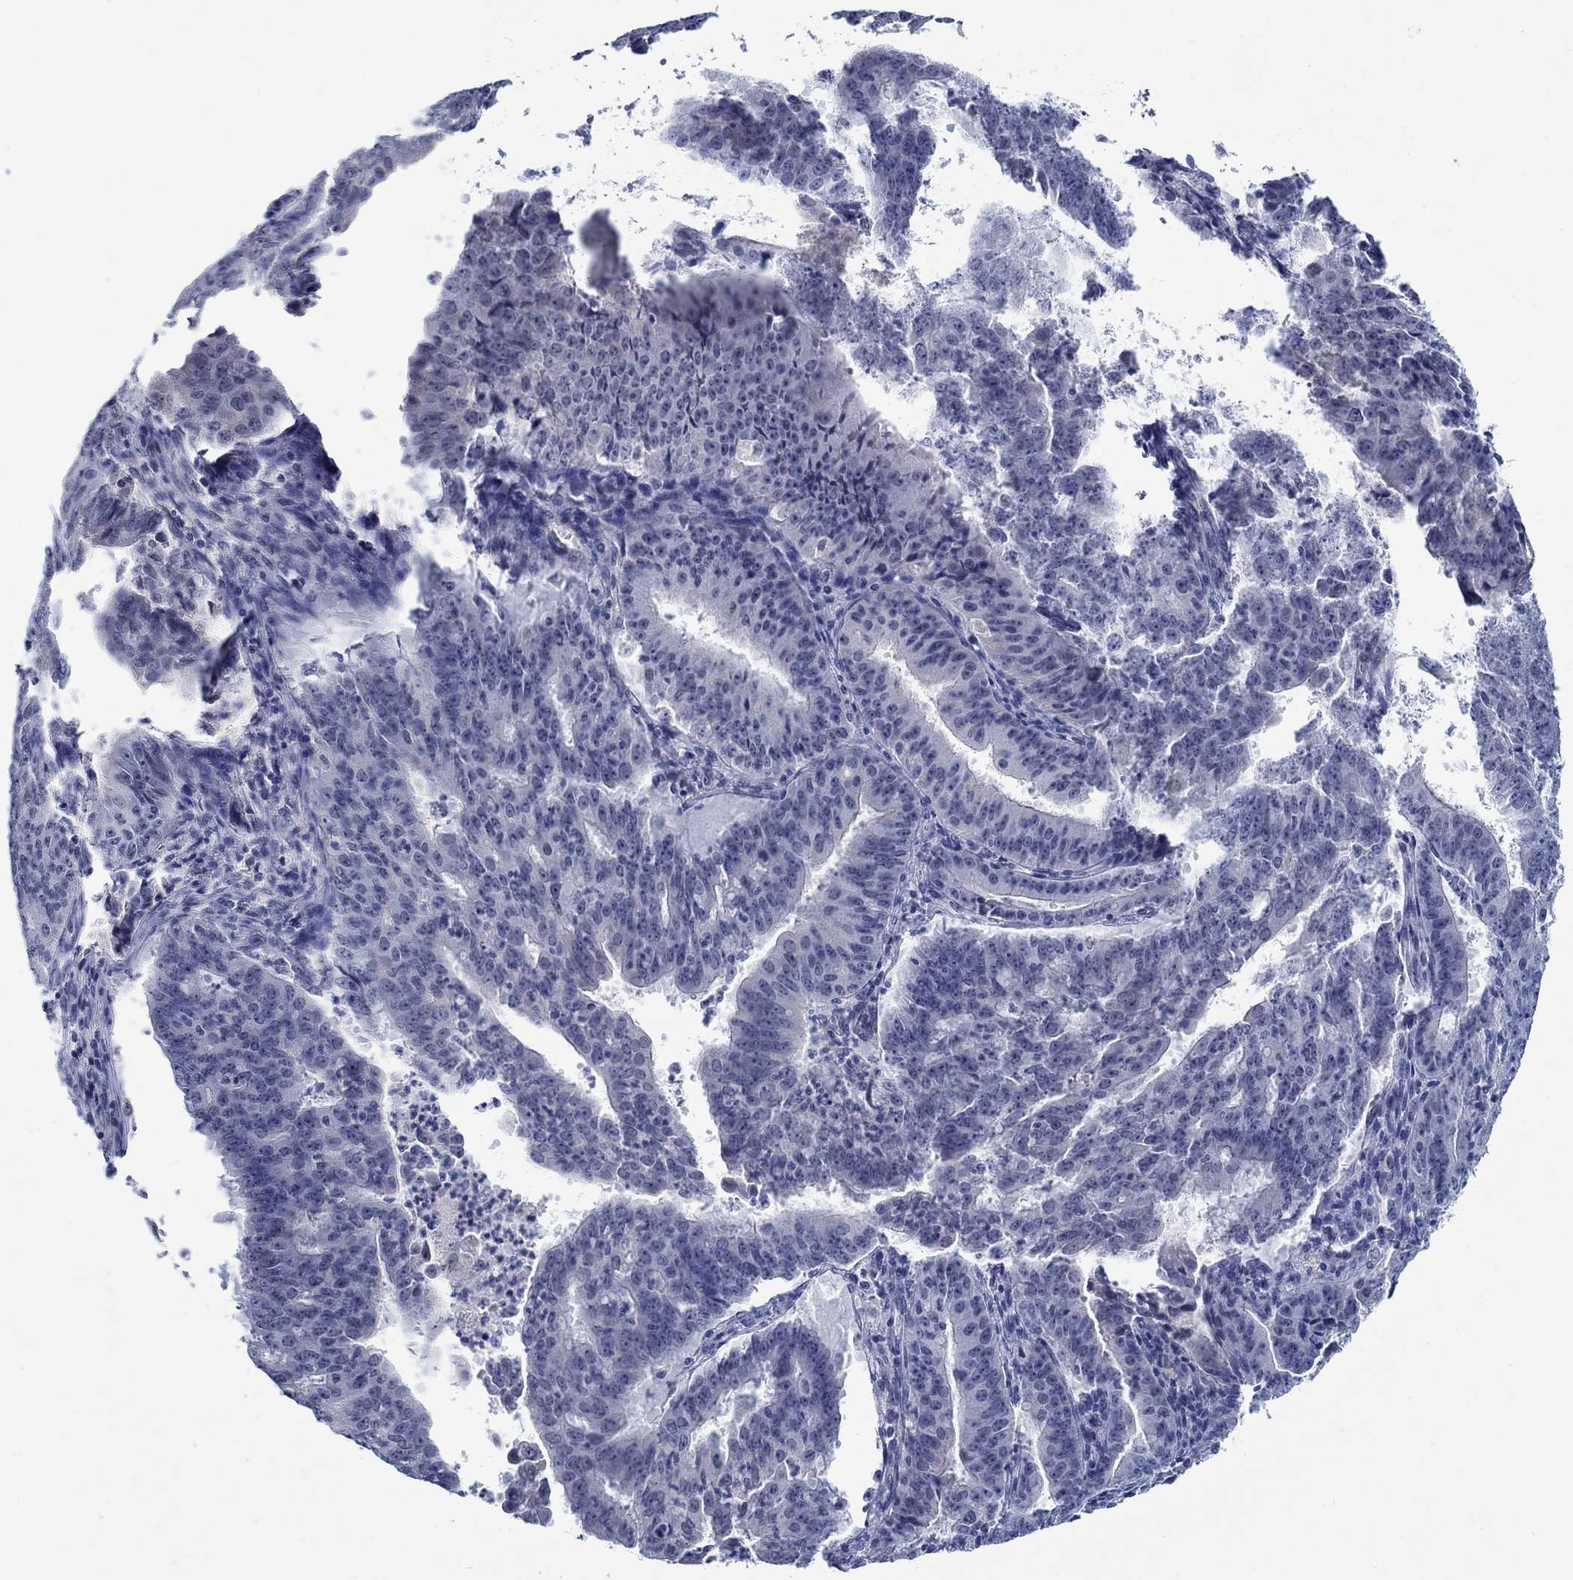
{"staining": {"intensity": "negative", "quantity": "none", "location": "none"}, "tissue": "ovarian cancer", "cell_type": "Tumor cells", "image_type": "cancer", "snomed": [{"axis": "morphology", "description": "Carcinoma, endometroid"}, {"axis": "topography", "description": "Ovary"}], "caption": "Immunohistochemistry (IHC) of endometroid carcinoma (ovarian) exhibits no positivity in tumor cells.", "gene": "MC2R", "patient": {"sex": "female", "age": 42}}